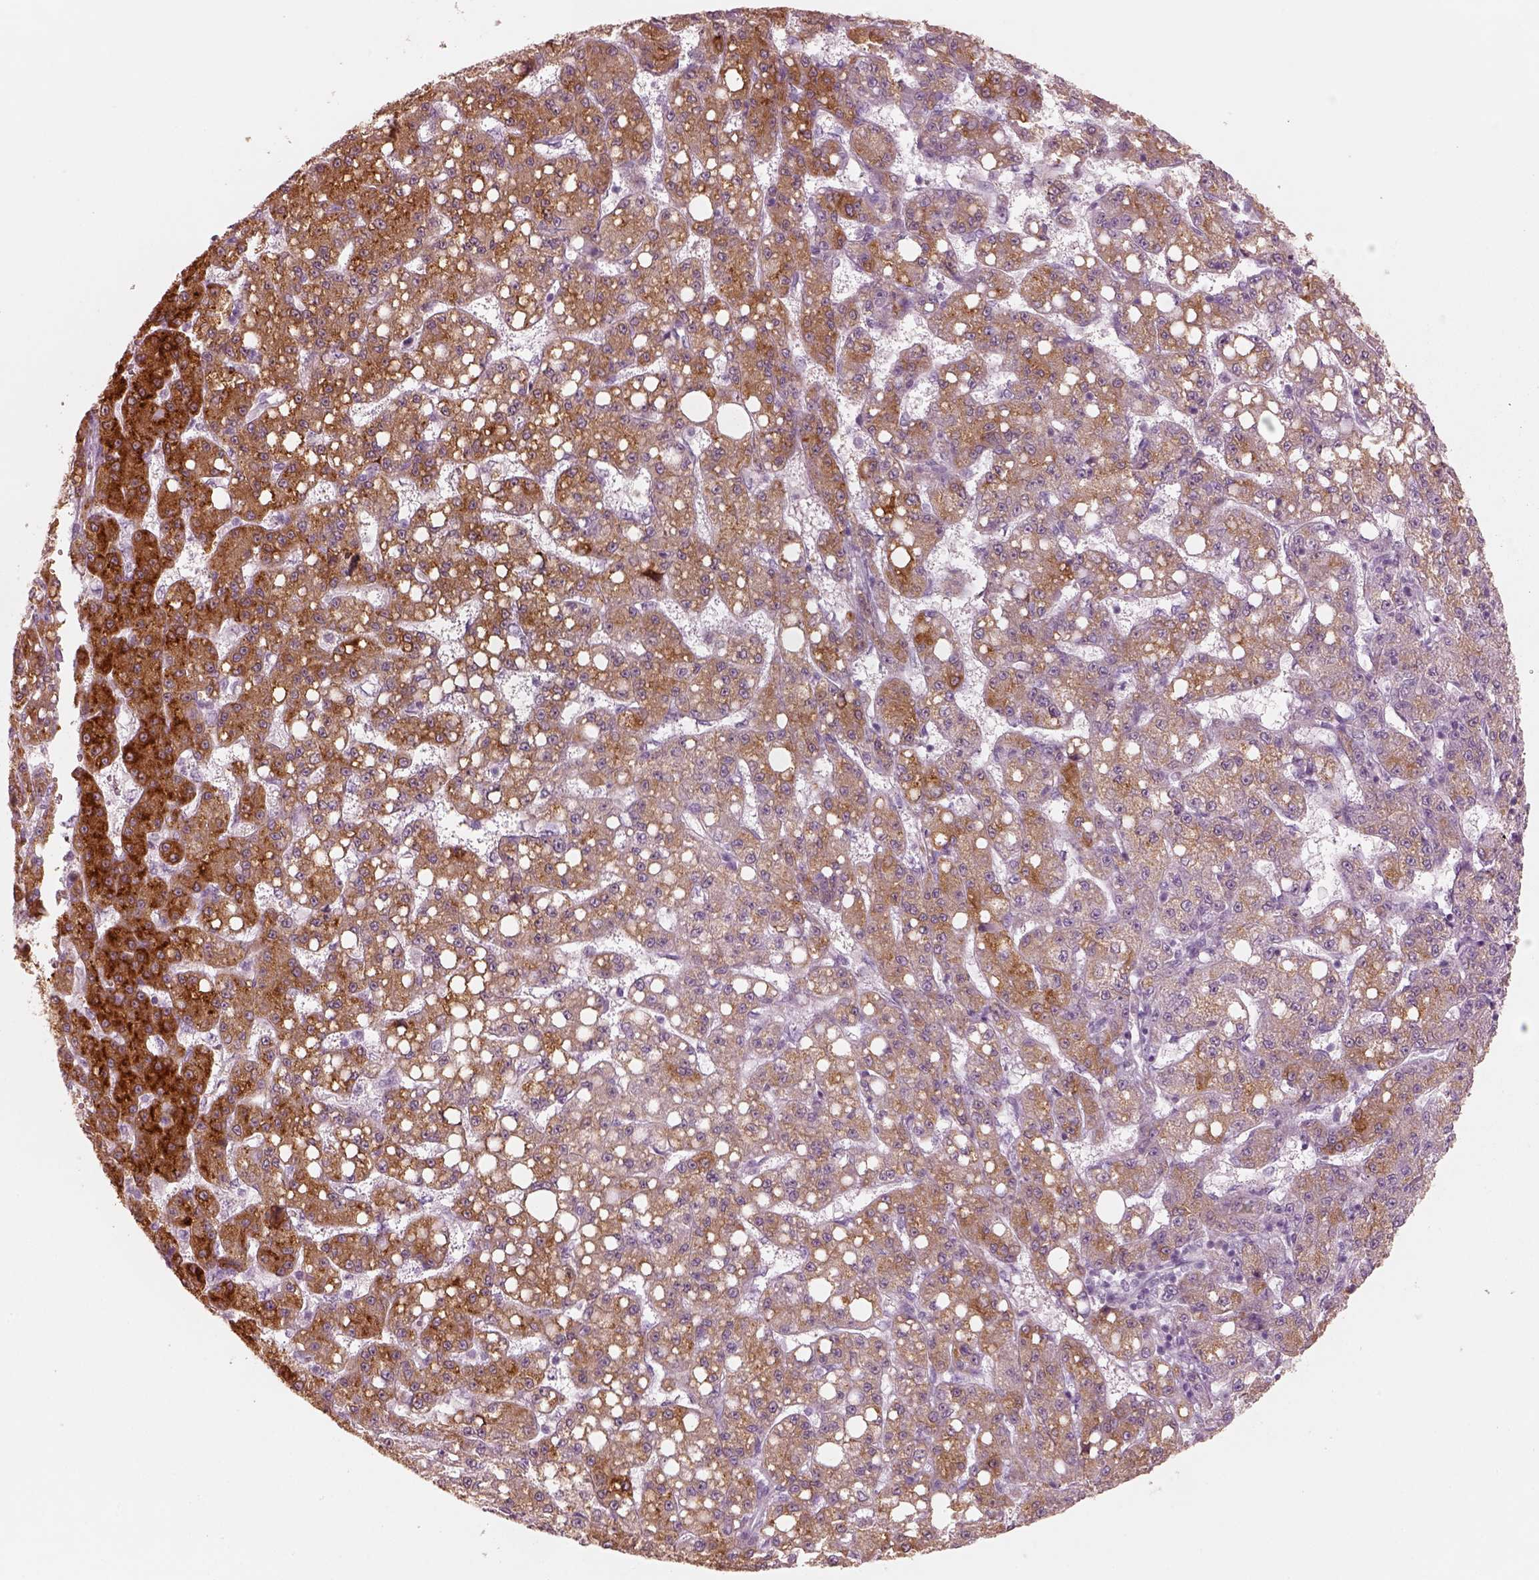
{"staining": {"intensity": "moderate", "quantity": "25%-75%", "location": "cytoplasmic/membranous"}, "tissue": "liver cancer", "cell_type": "Tumor cells", "image_type": "cancer", "snomed": [{"axis": "morphology", "description": "Carcinoma, Hepatocellular, NOS"}, {"axis": "topography", "description": "Liver"}], "caption": "Brown immunohistochemical staining in liver cancer exhibits moderate cytoplasmic/membranous expression in approximately 25%-75% of tumor cells. The staining was performed using DAB (3,3'-diaminobenzidine), with brown indicating positive protein expression. Nuclei are stained blue with hematoxylin.", "gene": "PON3", "patient": {"sex": "female", "age": 65}}